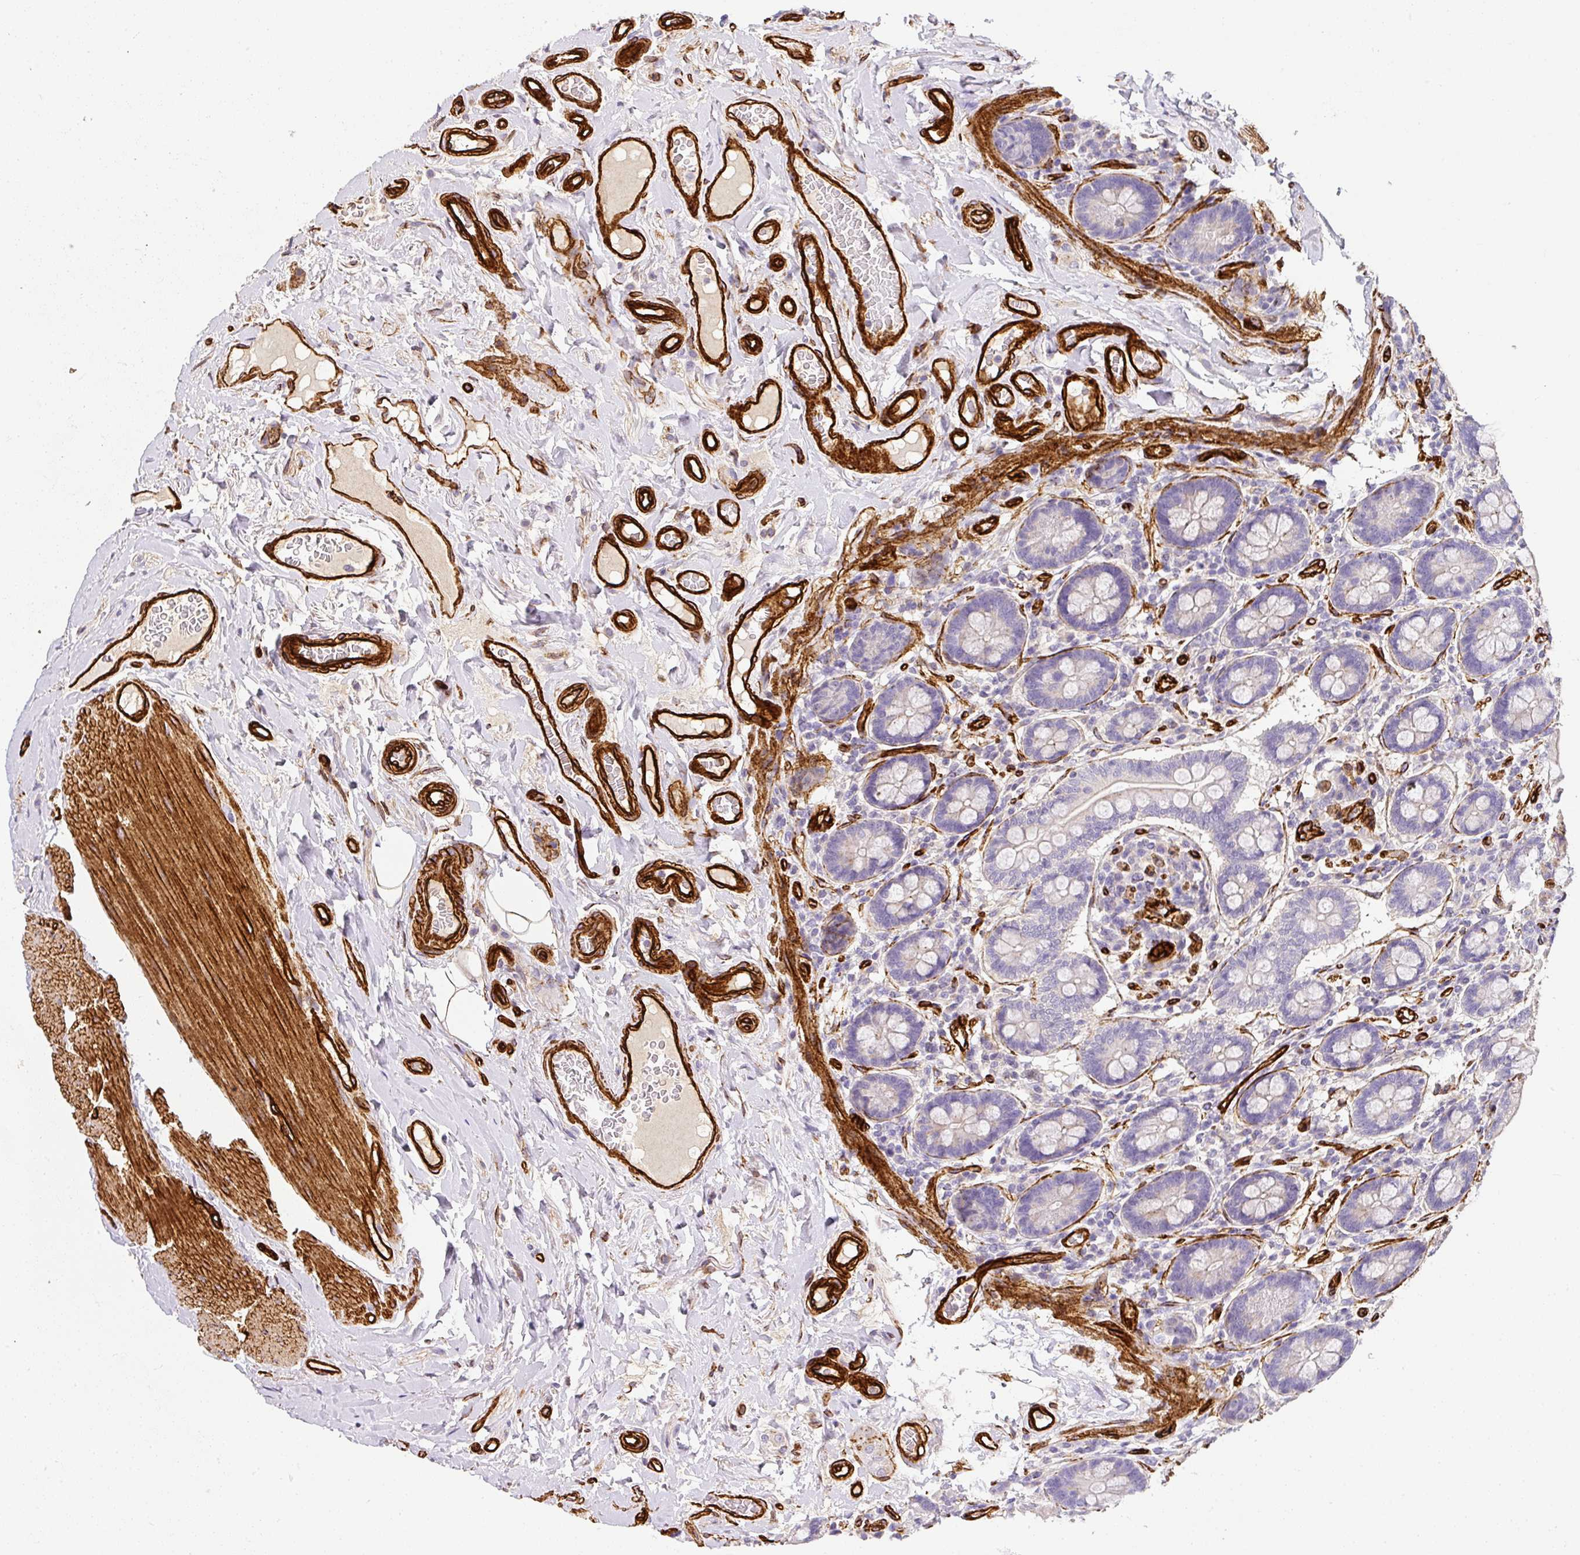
{"staining": {"intensity": "negative", "quantity": "none", "location": "none"}, "tissue": "small intestine", "cell_type": "Glandular cells", "image_type": "normal", "snomed": [{"axis": "morphology", "description": "Normal tissue, NOS"}, {"axis": "topography", "description": "Small intestine"}], "caption": "Protein analysis of normal small intestine exhibits no significant positivity in glandular cells. The staining was performed using DAB to visualize the protein expression in brown, while the nuclei were stained in blue with hematoxylin (Magnification: 20x).", "gene": "SLC25A17", "patient": {"sex": "female", "age": 64}}